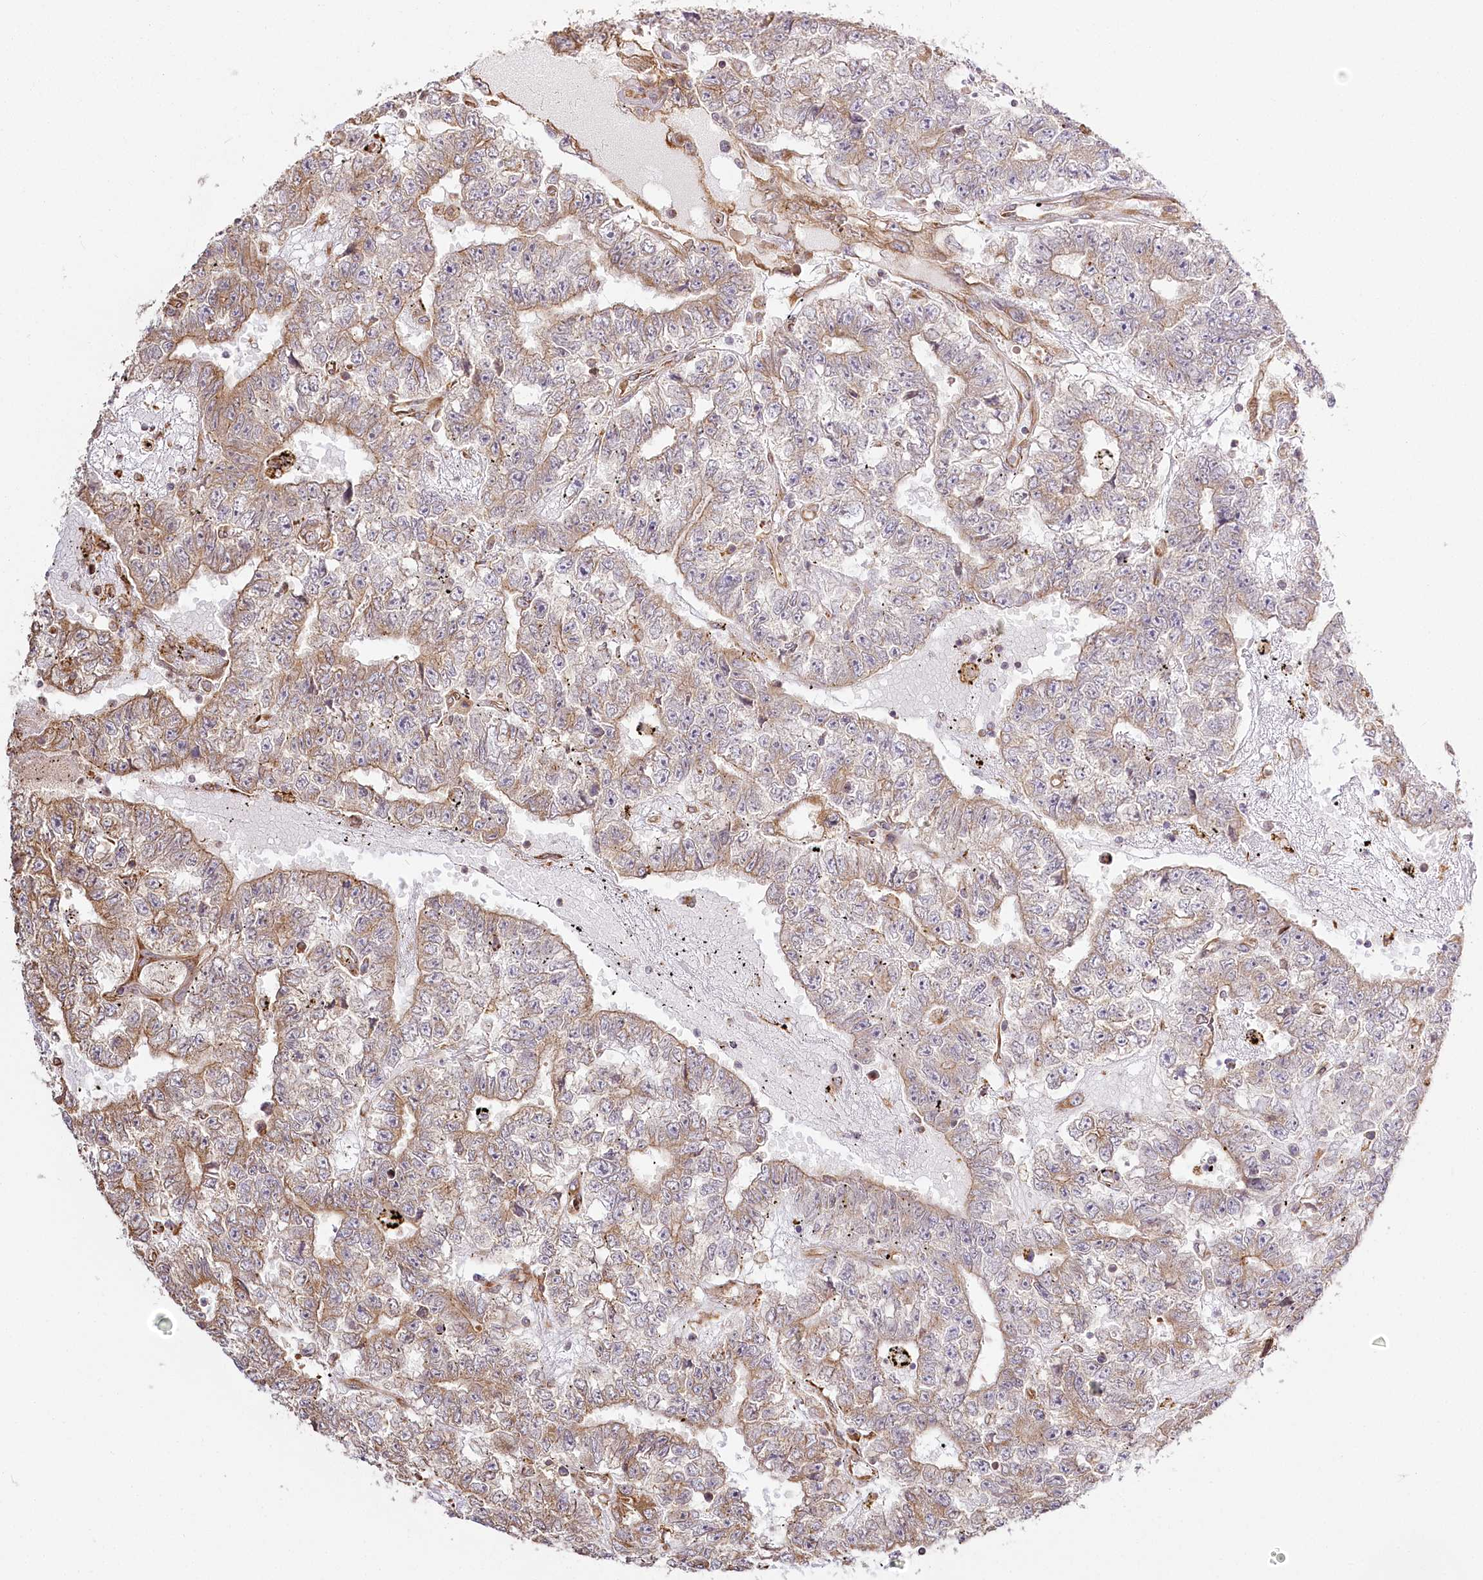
{"staining": {"intensity": "weak", "quantity": ">75%", "location": "cytoplasmic/membranous"}, "tissue": "testis cancer", "cell_type": "Tumor cells", "image_type": "cancer", "snomed": [{"axis": "morphology", "description": "Carcinoma, Embryonal, NOS"}, {"axis": "topography", "description": "Testis"}], "caption": "The photomicrograph displays a brown stain indicating the presence of a protein in the cytoplasmic/membranous of tumor cells in testis cancer. Using DAB (3,3'-diaminobenzidine) (brown) and hematoxylin (blue) stains, captured at high magnification using brightfield microscopy.", "gene": "FAM13A", "patient": {"sex": "male", "age": 25}}